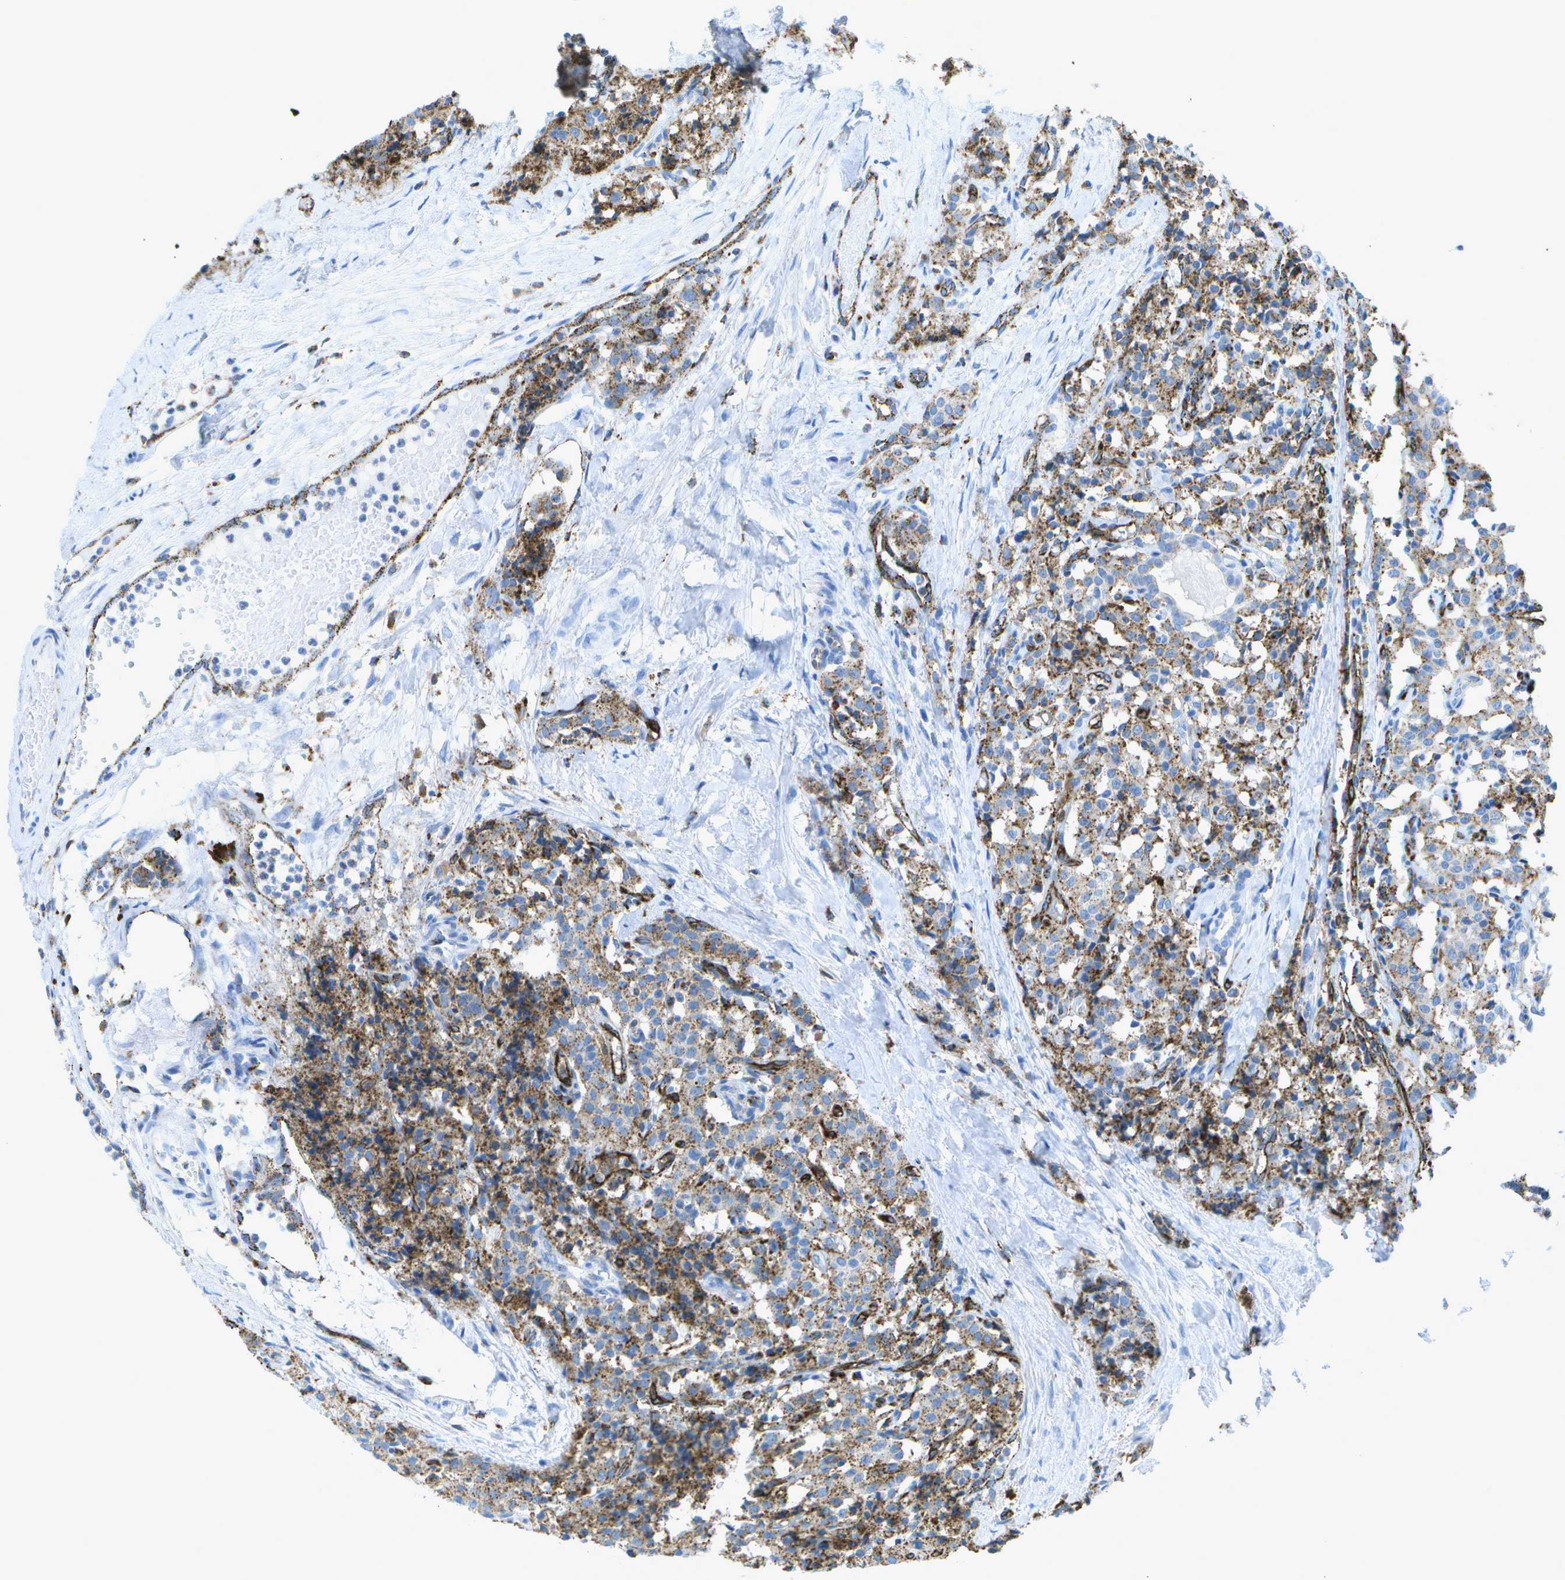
{"staining": {"intensity": "moderate", "quantity": ">75%", "location": "cytoplasmic/membranous"}, "tissue": "carcinoid", "cell_type": "Tumor cells", "image_type": "cancer", "snomed": [{"axis": "morphology", "description": "Carcinoid, malignant, NOS"}, {"axis": "topography", "description": "Lung"}], "caption": "Protein positivity by immunohistochemistry demonstrates moderate cytoplasmic/membranous staining in approximately >75% of tumor cells in carcinoid.", "gene": "PRCP", "patient": {"sex": "male", "age": 30}}